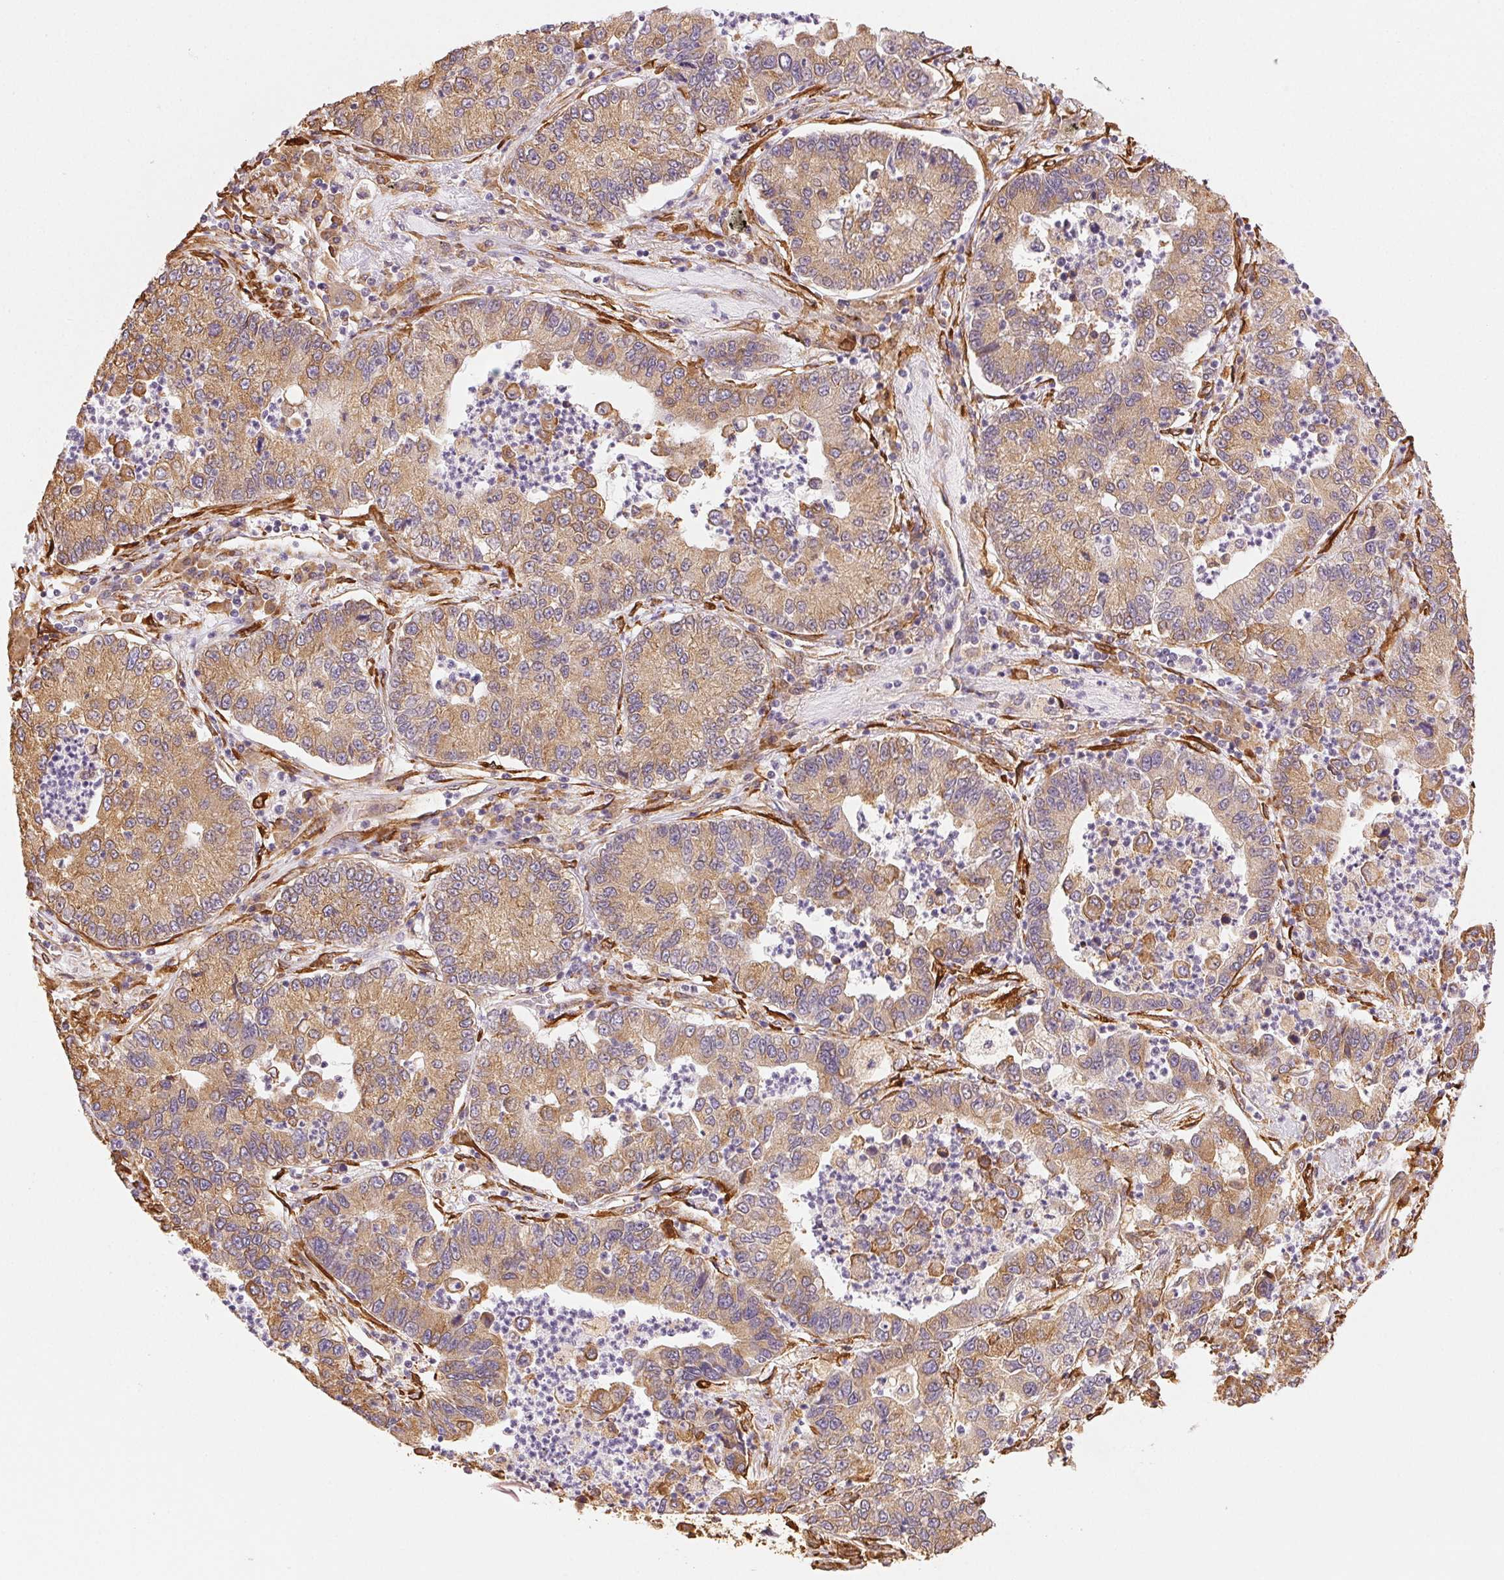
{"staining": {"intensity": "moderate", "quantity": ">75%", "location": "cytoplasmic/membranous"}, "tissue": "lung cancer", "cell_type": "Tumor cells", "image_type": "cancer", "snomed": [{"axis": "morphology", "description": "Adenocarcinoma, NOS"}, {"axis": "topography", "description": "Lung"}], "caption": "This histopathology image reveals lung cancer (adenocarcinoma) stained with IHC to label a protein in brown. The cytoplasmic/membranous of tumor cells show moderate positivity for the protein. Nuclei are counter-stained blue.", "gene": "RCN3", "patient": {"sex": "female", "age": 57}}